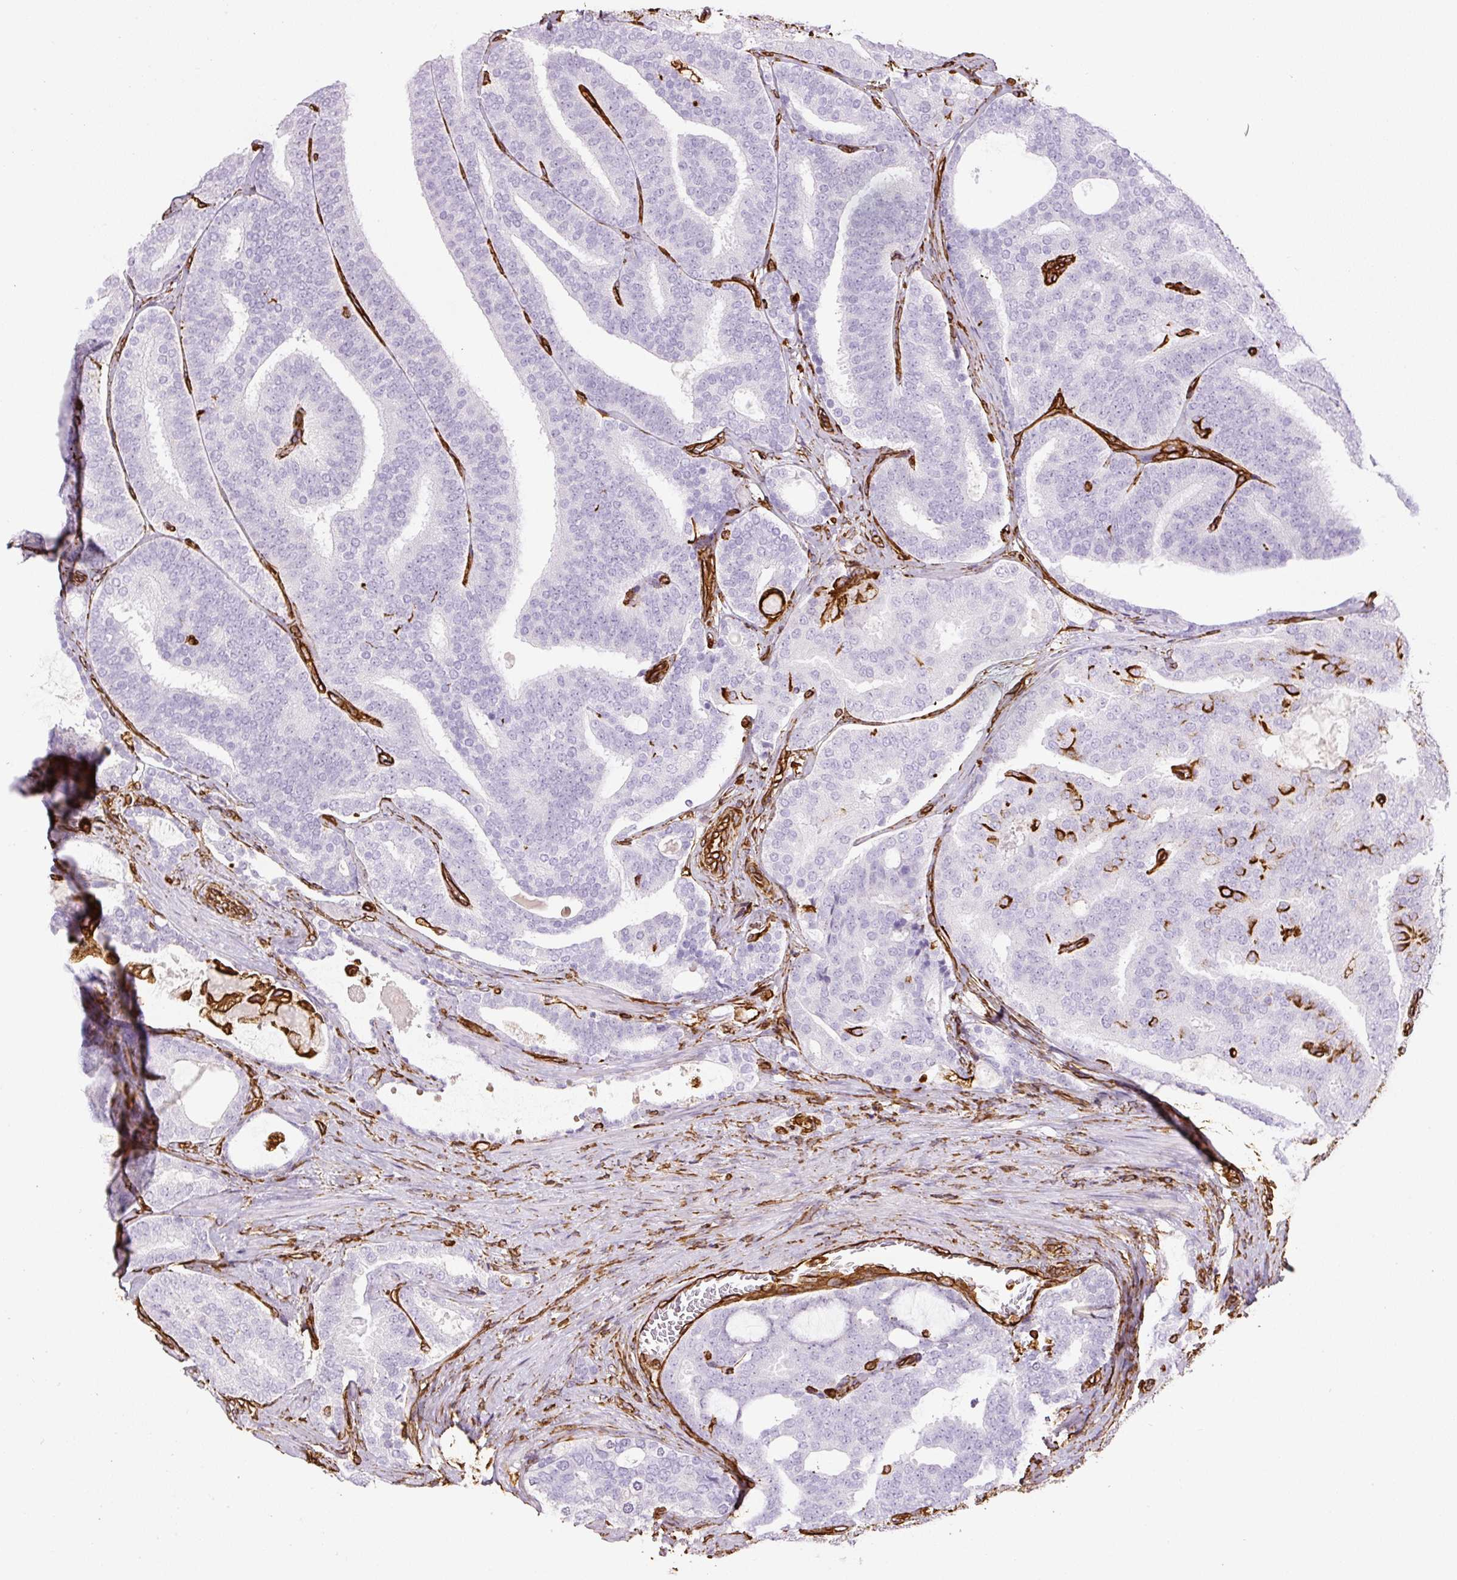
{"staining": {"intensity": "negative", "quantity": "none", "location": "none"}, "tissue": "prostate cancer", "cell_type": "Tumor cells", "image_type": "cancer", "snomed": [{"axis": "morphology", "description": "Adenocarcinoma, High grade"}, {"axis": "topography", "description": "Prostate"}], "caption": "This is an immunohistochemistry histopathology image of adenocarcinoma (high-grade) (prostate). There is no expression in tumor cells.", "gene": "VIM", "patient": {"sex": "male", "age": 65}}